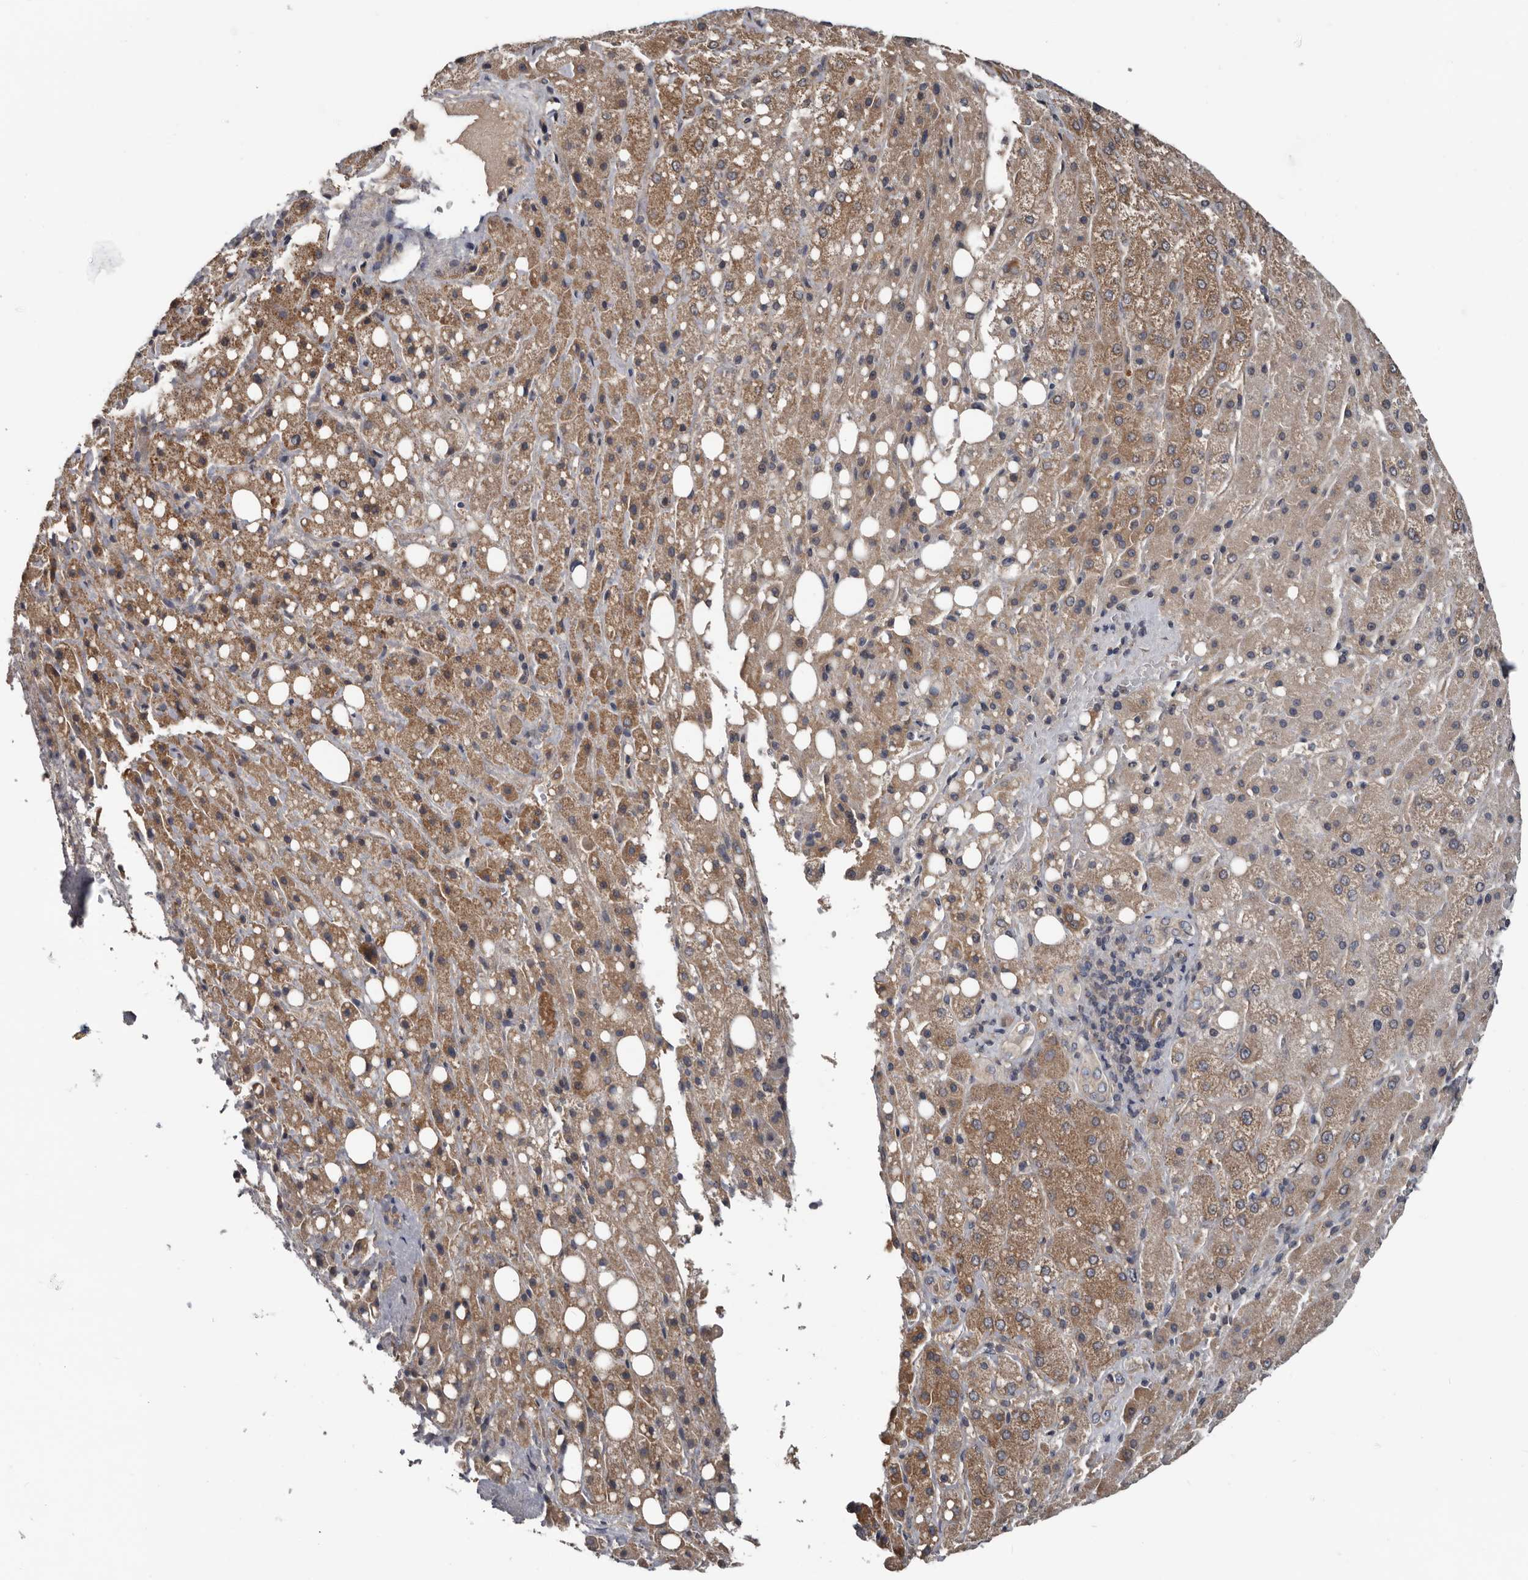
{"staining": {"intensity": "moderate", "quantity": "25%-75%", "location": "cytoplasmic/membranous"}, "tissue": "liver cancer", "cell_type": "Tumor cells", "image_type": "cancer", "snomed": [{"axis": "morphology", "description": "Carcinoma, Hepatocellular, NOS"}, {"axis": "topography", "description": "Liver"}], "caption": "The micrograph shows a brown stain indicating the presence of a protein in the cytoplasmic/membranous of tumor cells in hepatocellular carcinoma (liver).", "gene": "DNAJB4", "patient": {"sex": "male", "age": 80}}